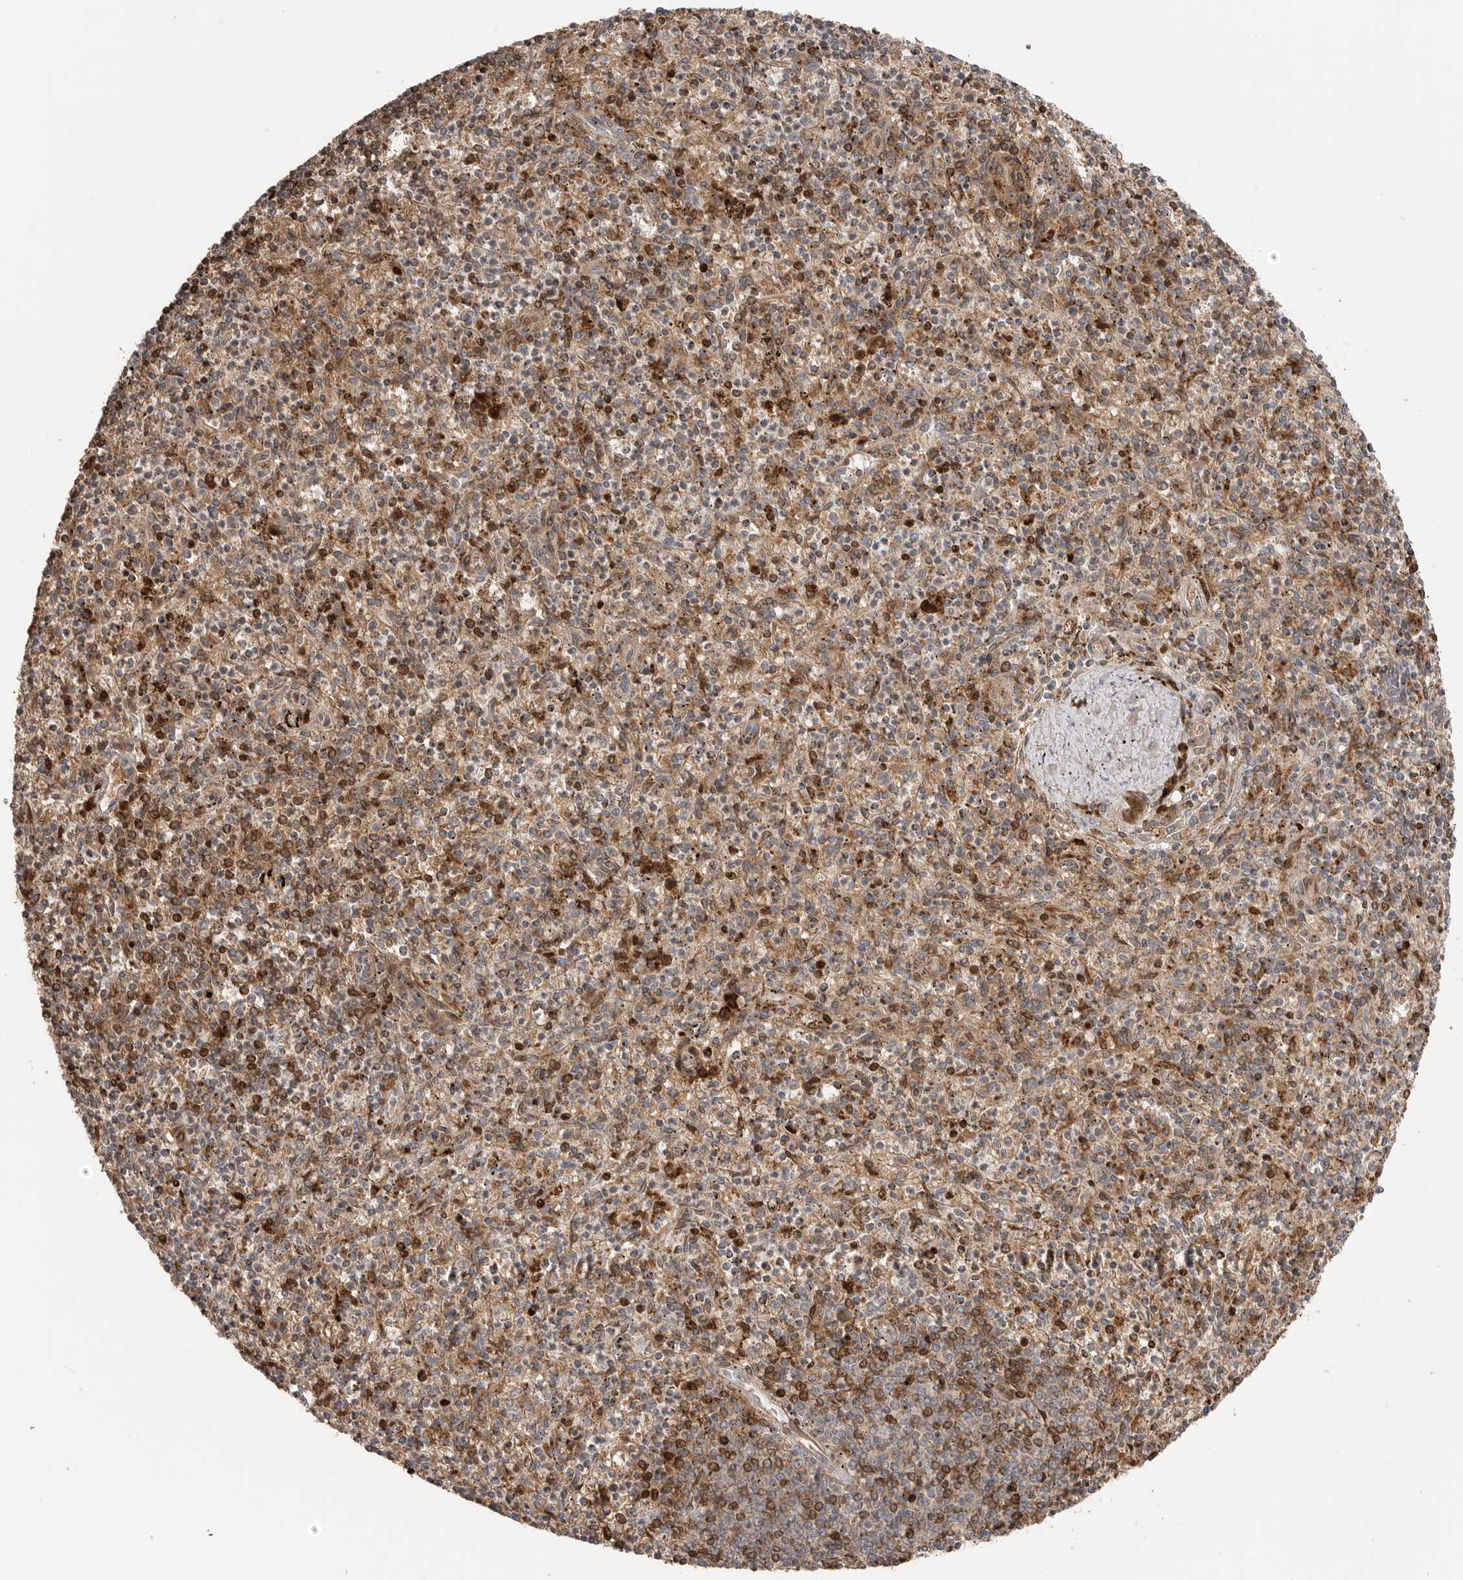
{"staining": {"intensity": "moderate", "quantity": ">75%", "location": "cytoplasmic/membranous"}, "tissue": "spleen", "cell_type": "Cells in red pulp", "image_type": "normal", "snomed": [{"axis": "morphology", "description": "Normal tissue, NOS"}, {"axis": "topography", "description": "Spleen"}], "caption": "Spleen stained with immunohistochemistry reveals moderate cytoplasmic/membranous expression in about >75% of cells in red pulp.", "gene": "GALNS", "patient": {"sex": "male", "age": 72}}